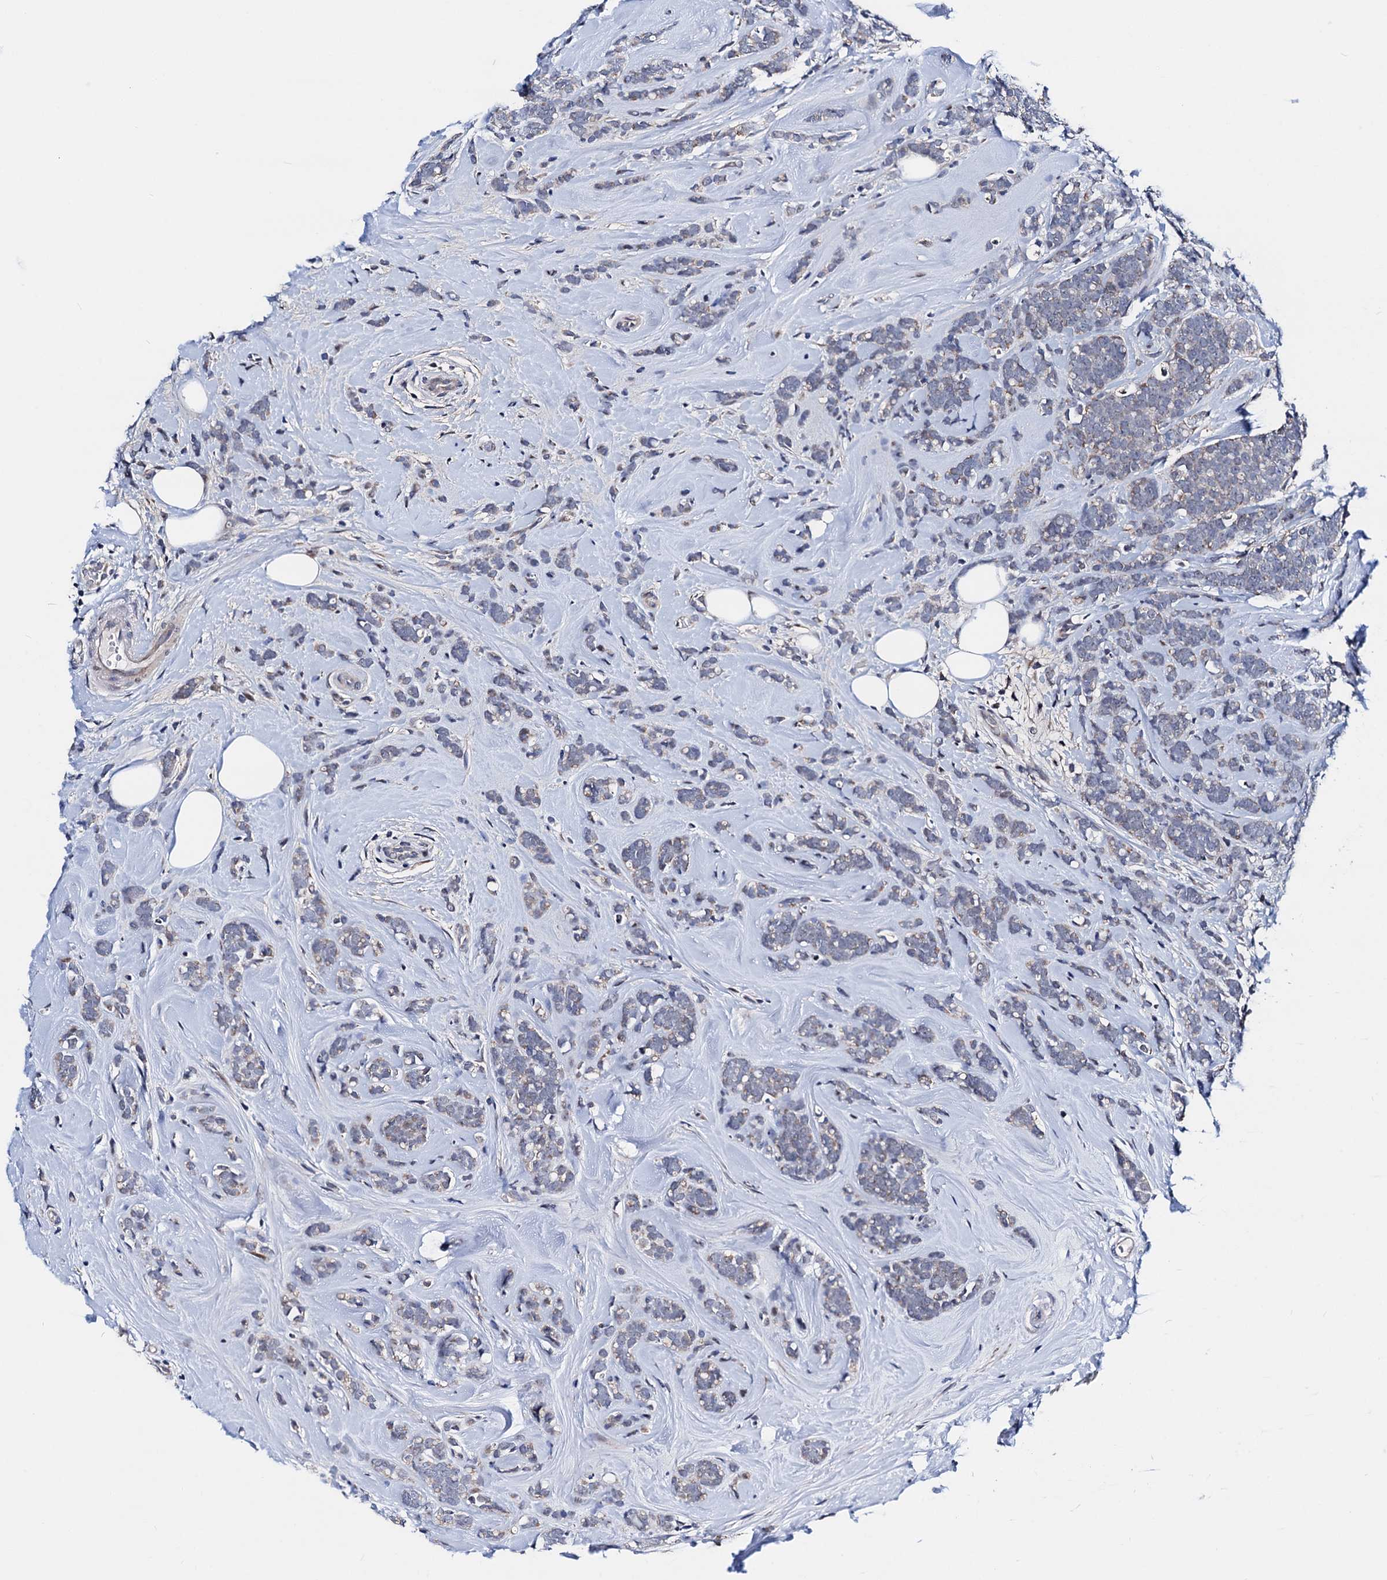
{"staining": {"intensity": "weak", "quantity": "25%-75%", "location": "cytoplasmic/membranous"}, "tissue": "breast cancer", "cell_type": "Tumor cells", "image_type": "cancer", "snomed": [{"axis": "morphology", "description": "Lobular carcinoma"}, {"axis": "topography", "description": "Breast"}], "caption": "High-magnification brightfield microscopy of breast cancer (lobular carcinoma) stained with DAB (brown) and counterstained with hematoxylin (blue). tumor cells exhibit weak cytoplasmic/membranous positivity is appreciated in approximately25%-75% of cells.", "gene": "COA4", "patient": {"sex": "female", "age": 58}}